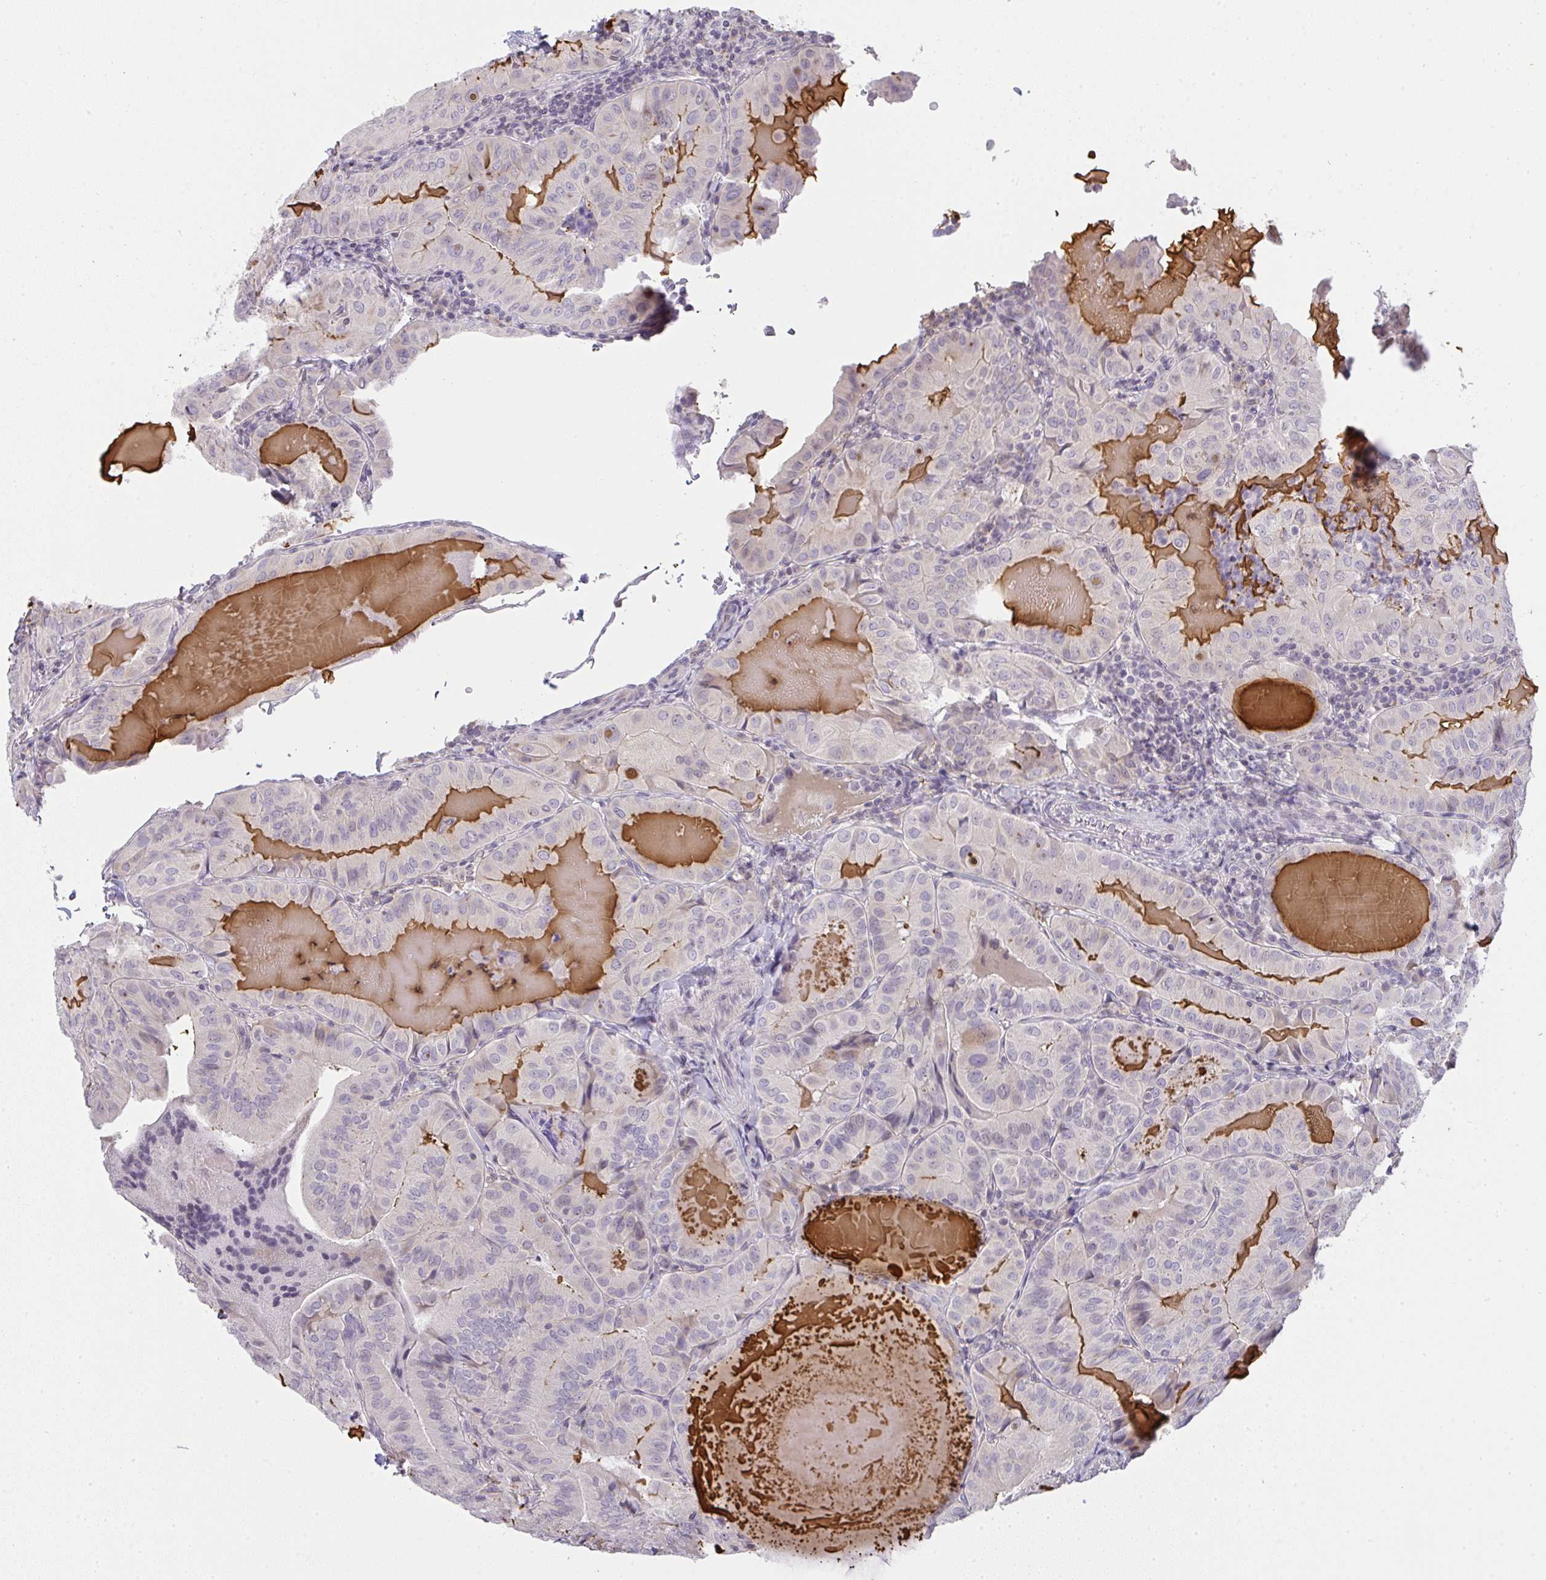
{"staining": {"intensity": "negative", "quantity": "none", "location": "none"}, "tissue": "thyroid cancer", "cell_type": "Tumor cells", "image_type": "cancer", "snomed": [{"axis": "morphology", "description": "Papillary adenocarcinoma, NOS"}, {"axis": "topography", "description": "Thyroid gland"}], "caption": "The image shows no significant positivity in tumor cells of thyroid cancer.", "gene": "CACNA1S", "patient": {"sex": "female", "age": 68}}